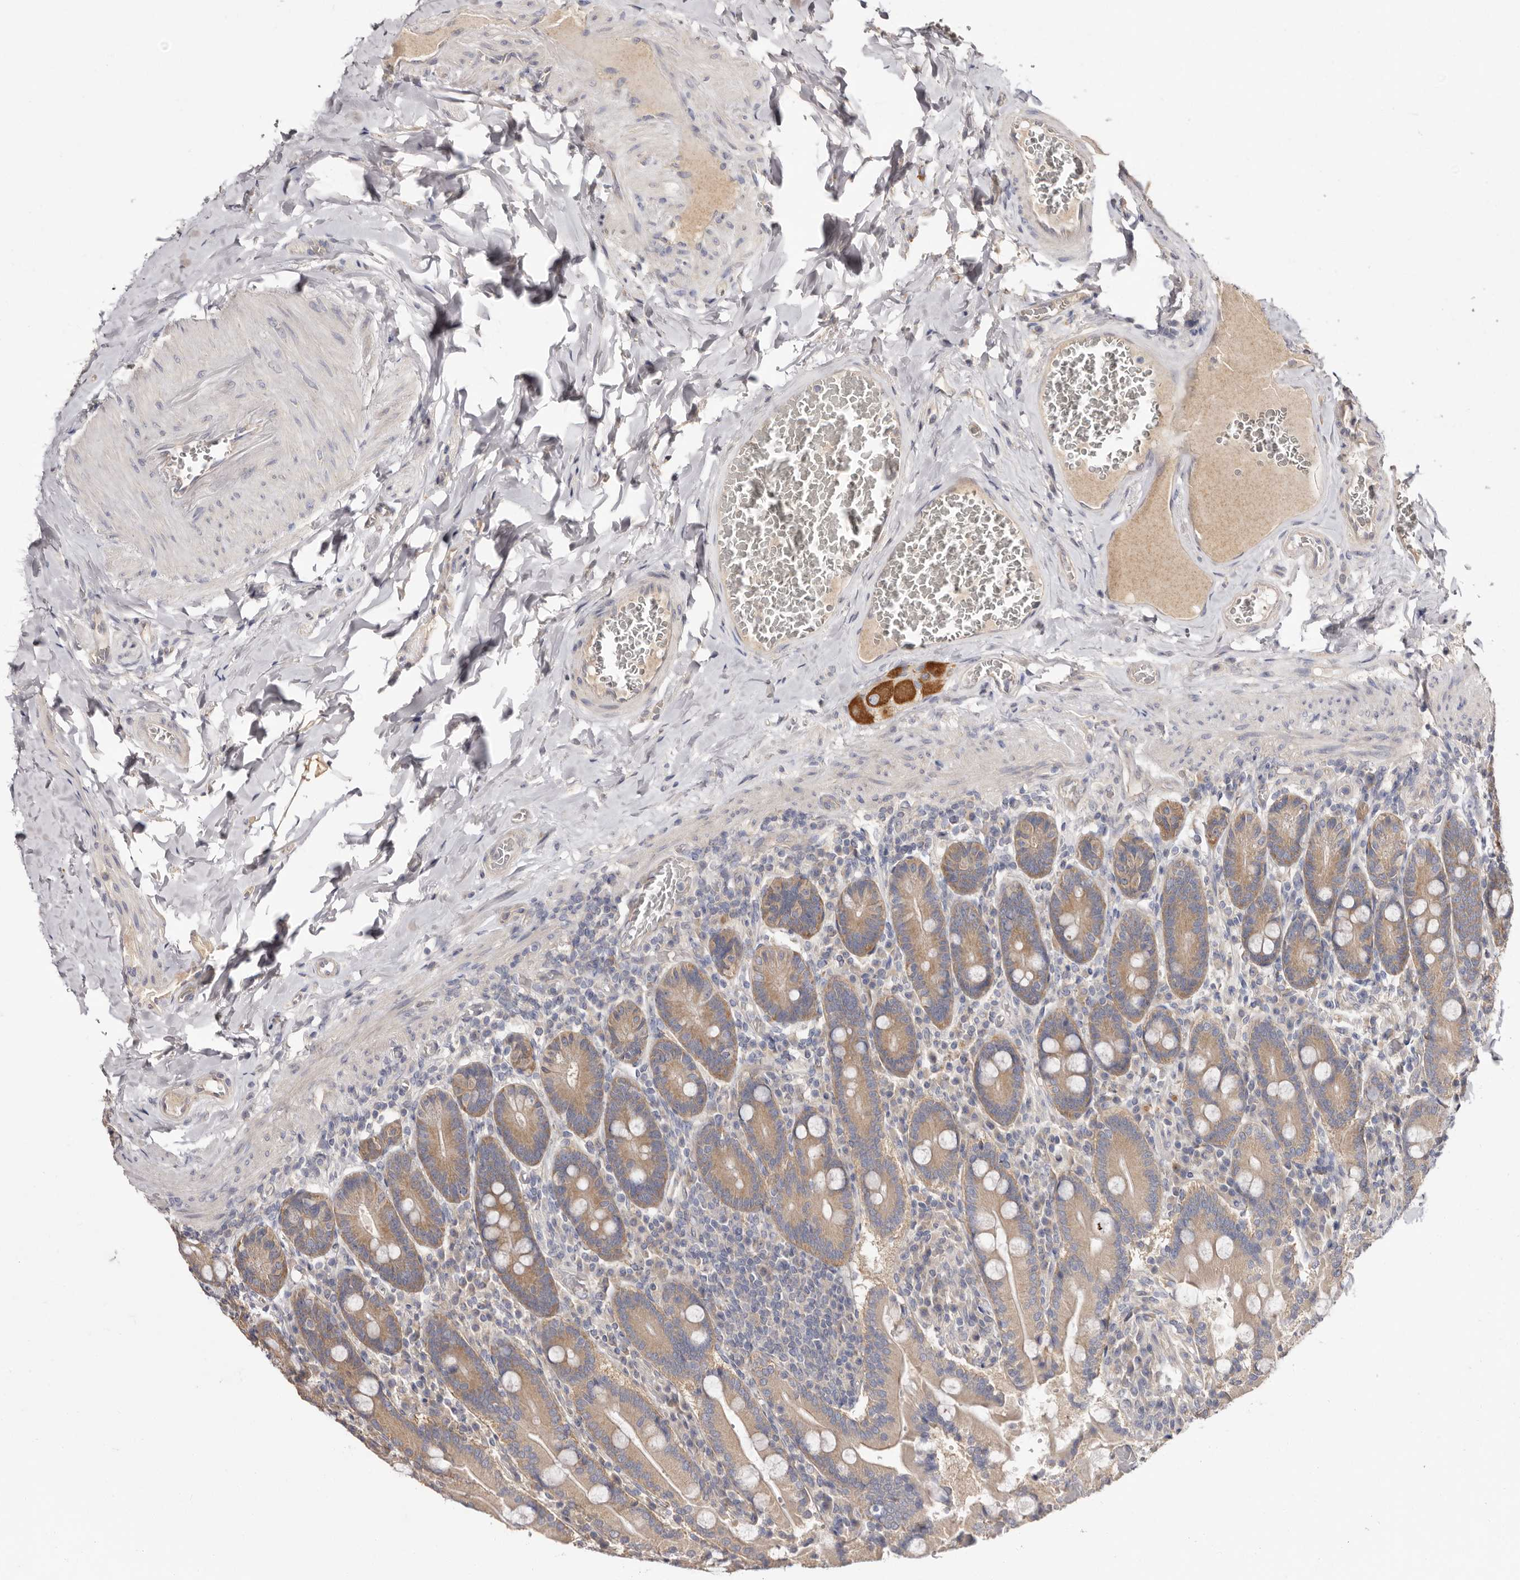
{"staining": {"intensity": "moderate", "quantity": ">75%", "location": "cytoplasmic/membranous"}, "tissue": "duodenum", "cell_type": "Glandular cells", "image_type": "normal", "snomed": [{"axis": "morphology", "description": "Normal tissue, NOS"}, {"axis": "topography", "description": "Duodenum"}], "caption": "A photomicrograph of duodenum stained for a protein reveals moderate cytoplasmic/membranous brown staining in glandular cells. The staining was performed using DAB (3,3'-diaminobenzidine), with brown indicating positive protein expression. Nuclei are stained blue with hematoxylin.", "gene": "FAM167B", "patient": {"sex": "female", "age": 62}}